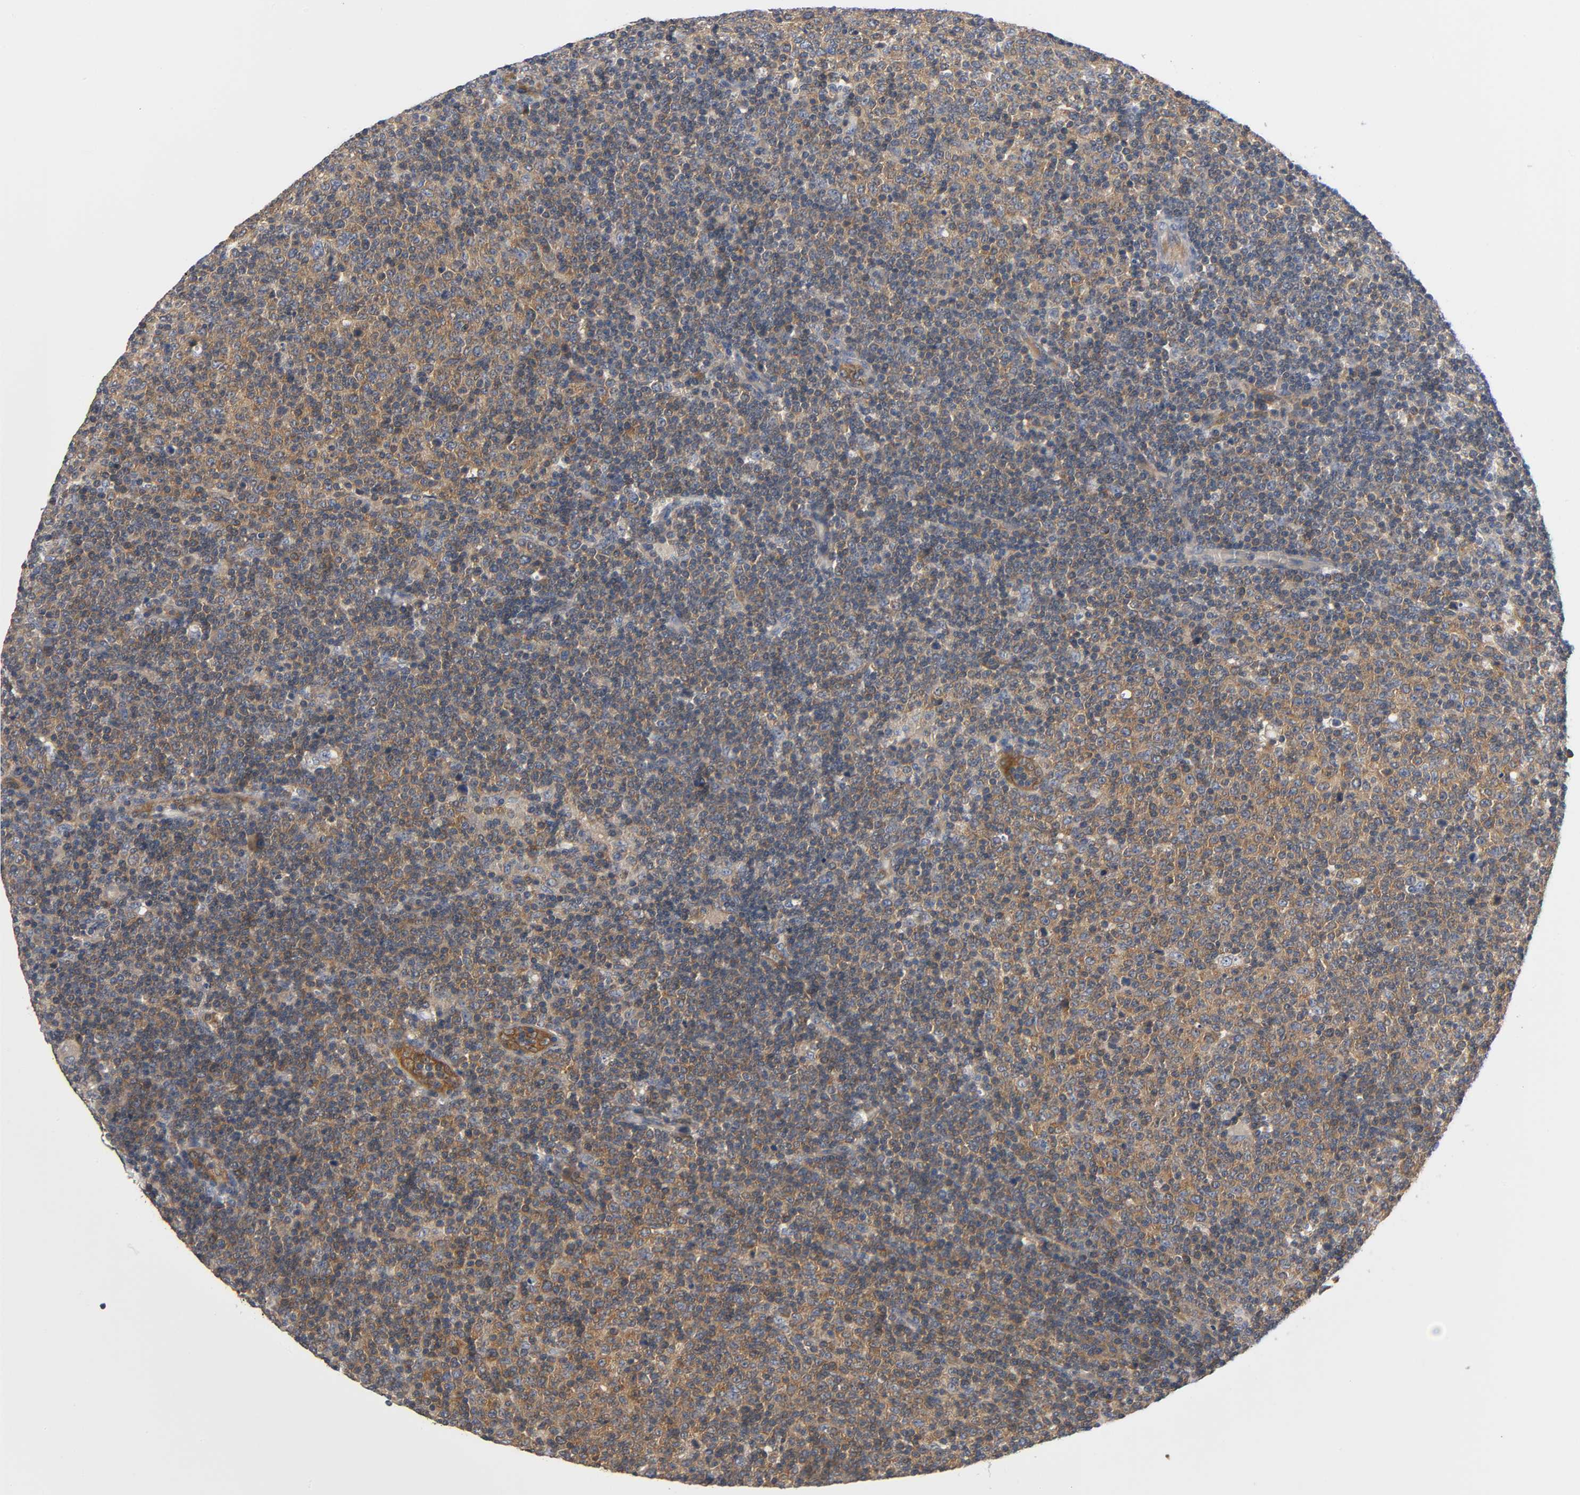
{"staining": {"intensity": "moderate", "quantity": ">75%", "location": "cytoplasmic/membranous"}, "tissue": "lymphoma", "cell_type": "Tumor cells", "image_type": "cancer", "snomed": [{"axis": "morphology", "description": "Malignant lymphoma, non-Hodgkin's type, Low grade"}, {"axis": "topography", "description": "Lymph node"}], "caption": "Immunohistochemistry (IHC) histopathology image of neoplastic tissue: human lymphoma stained using immunohistochemistry (IHC) exhibits medium levels of moderate protein expression localized specifically in the cytoplasmic/membranous of tumor cells, appearing as a cytoplasmic/membranous brown color.", "gene": "PRKAB1", "patient": {"sex": "male", "age": 70}}